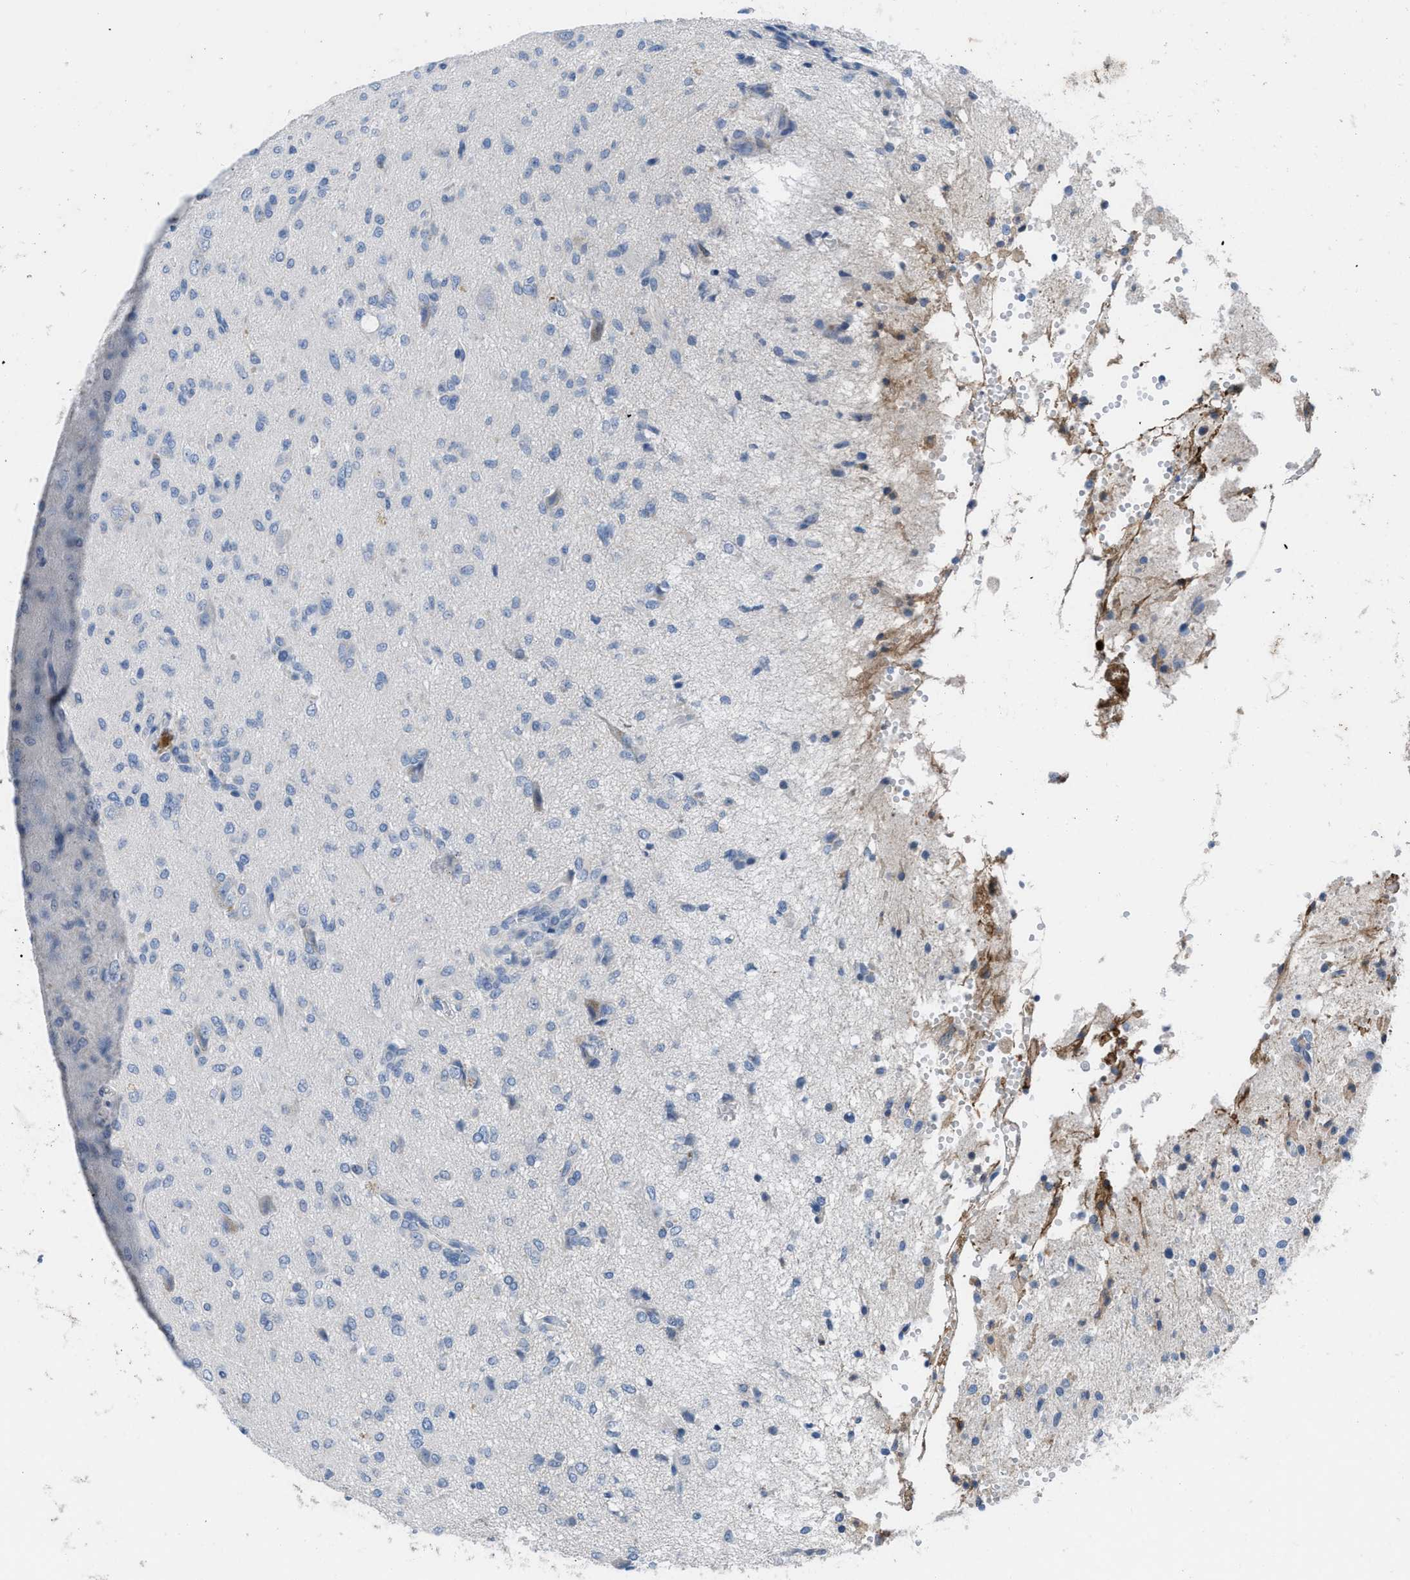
{"staining": {"intensity": "negative", "quantity": "none", "location": "none"}, "tissue": "glioma", "cell_type": "Tumor cells", "image_type": "cancer", "snomed": [{"axis": "morphology", "description": "Glioma, malignant, High grade"}, {"axis": "topography", "description": "Brain"}], "caption": "Protein analysis of glioma reveals no significant expression in tumor cells.", "gene": "HPX", "patient": {"sex": "female", "age": 59}}